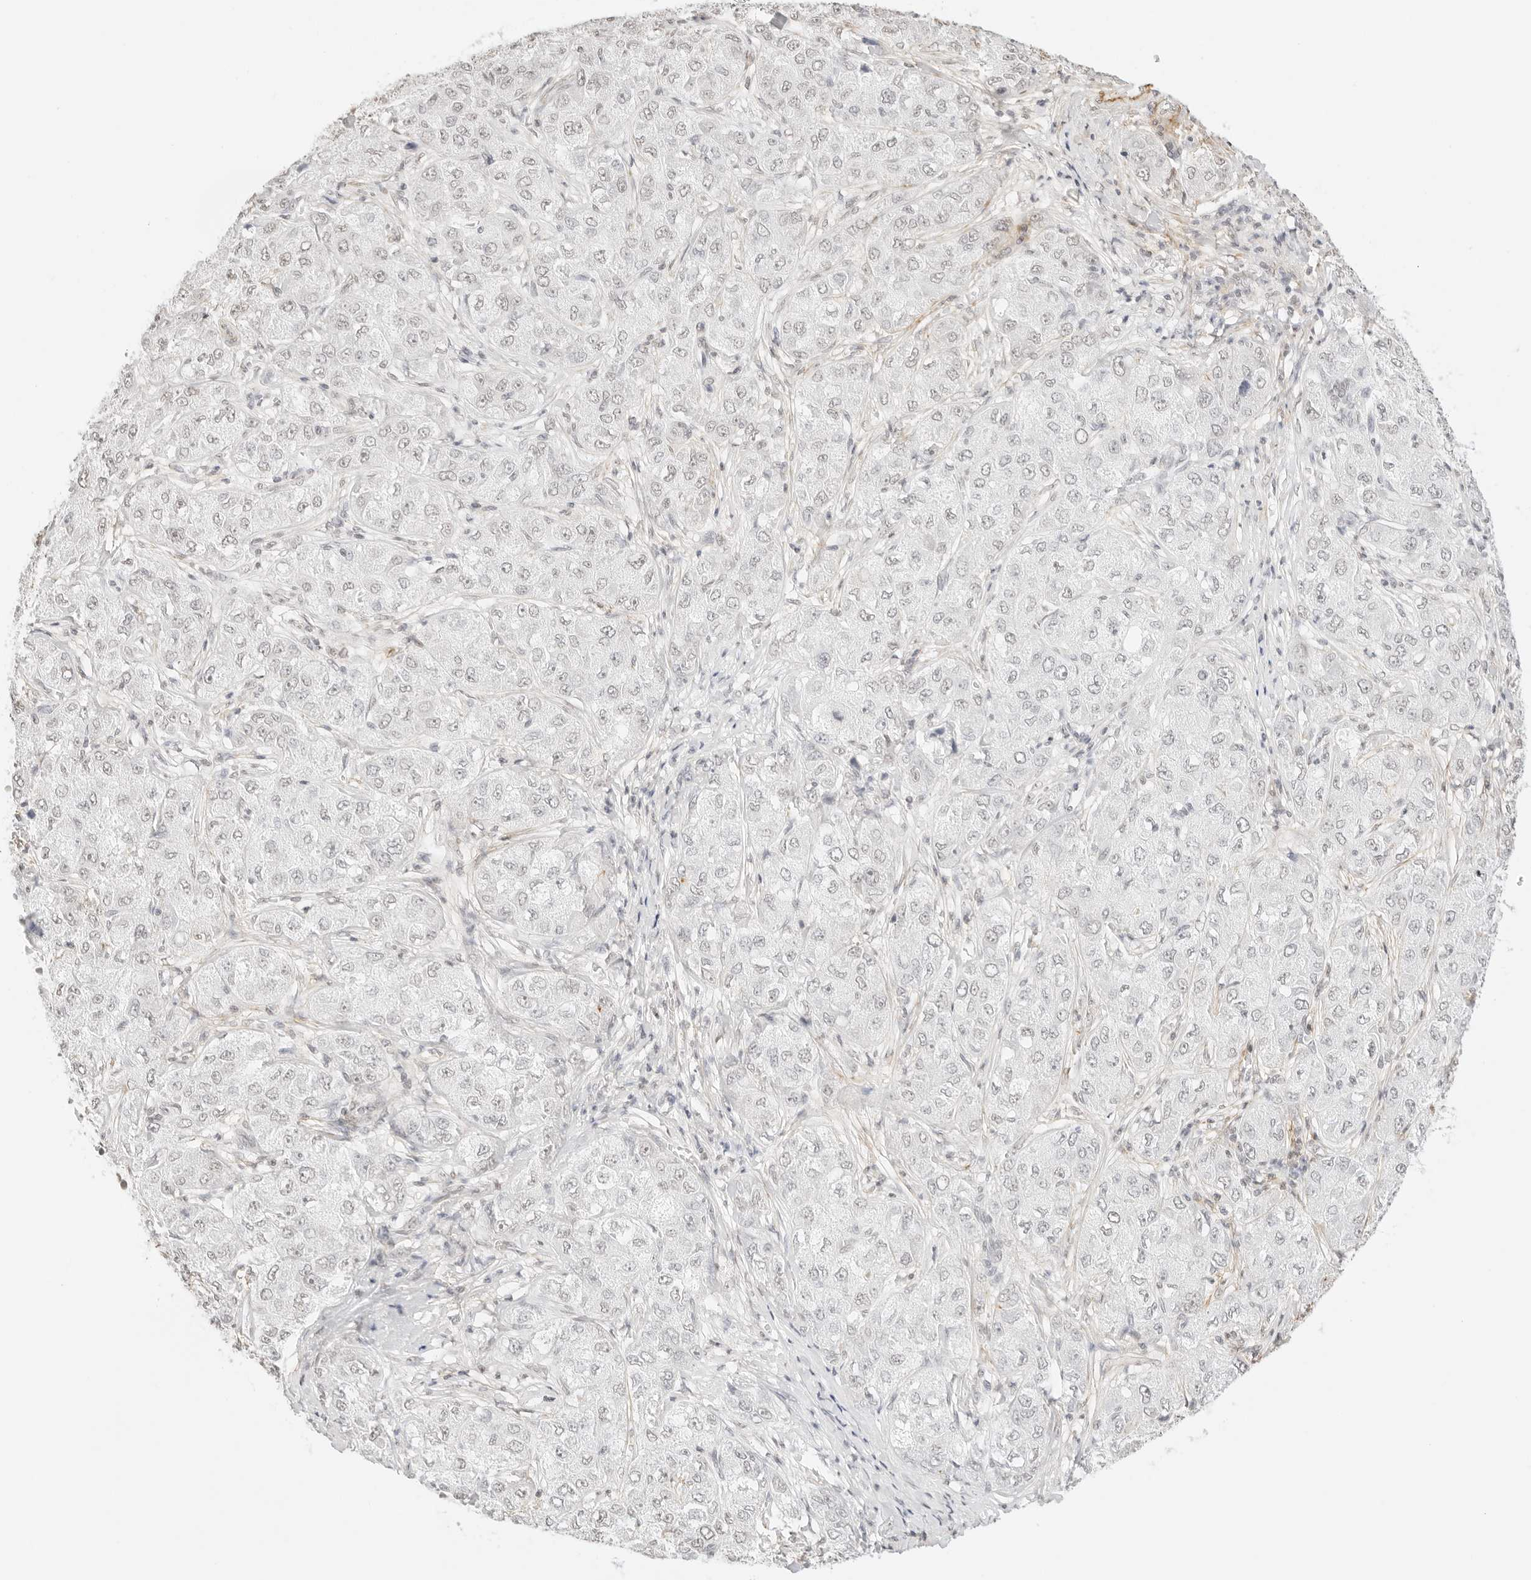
{"staining": {"intensity": "weak", "quantity": "25%-75%", "location": "nuclear"}, "tissue": "liver cancer", "cell_type": "Tumor cells", "image_type": "cancer", "snomed": [{"axis": "morphology", "description": "Carcinoma, Hepatocellular, NOS"}, {"axis": "topography", "description": "Liver"}], "caption": "Liver hepatocellular carcinoma stained with a protein marker displays weak staining in tumor cells.", "gene": "FBLN5", "patient": {"sex": "male", "age": 80}}